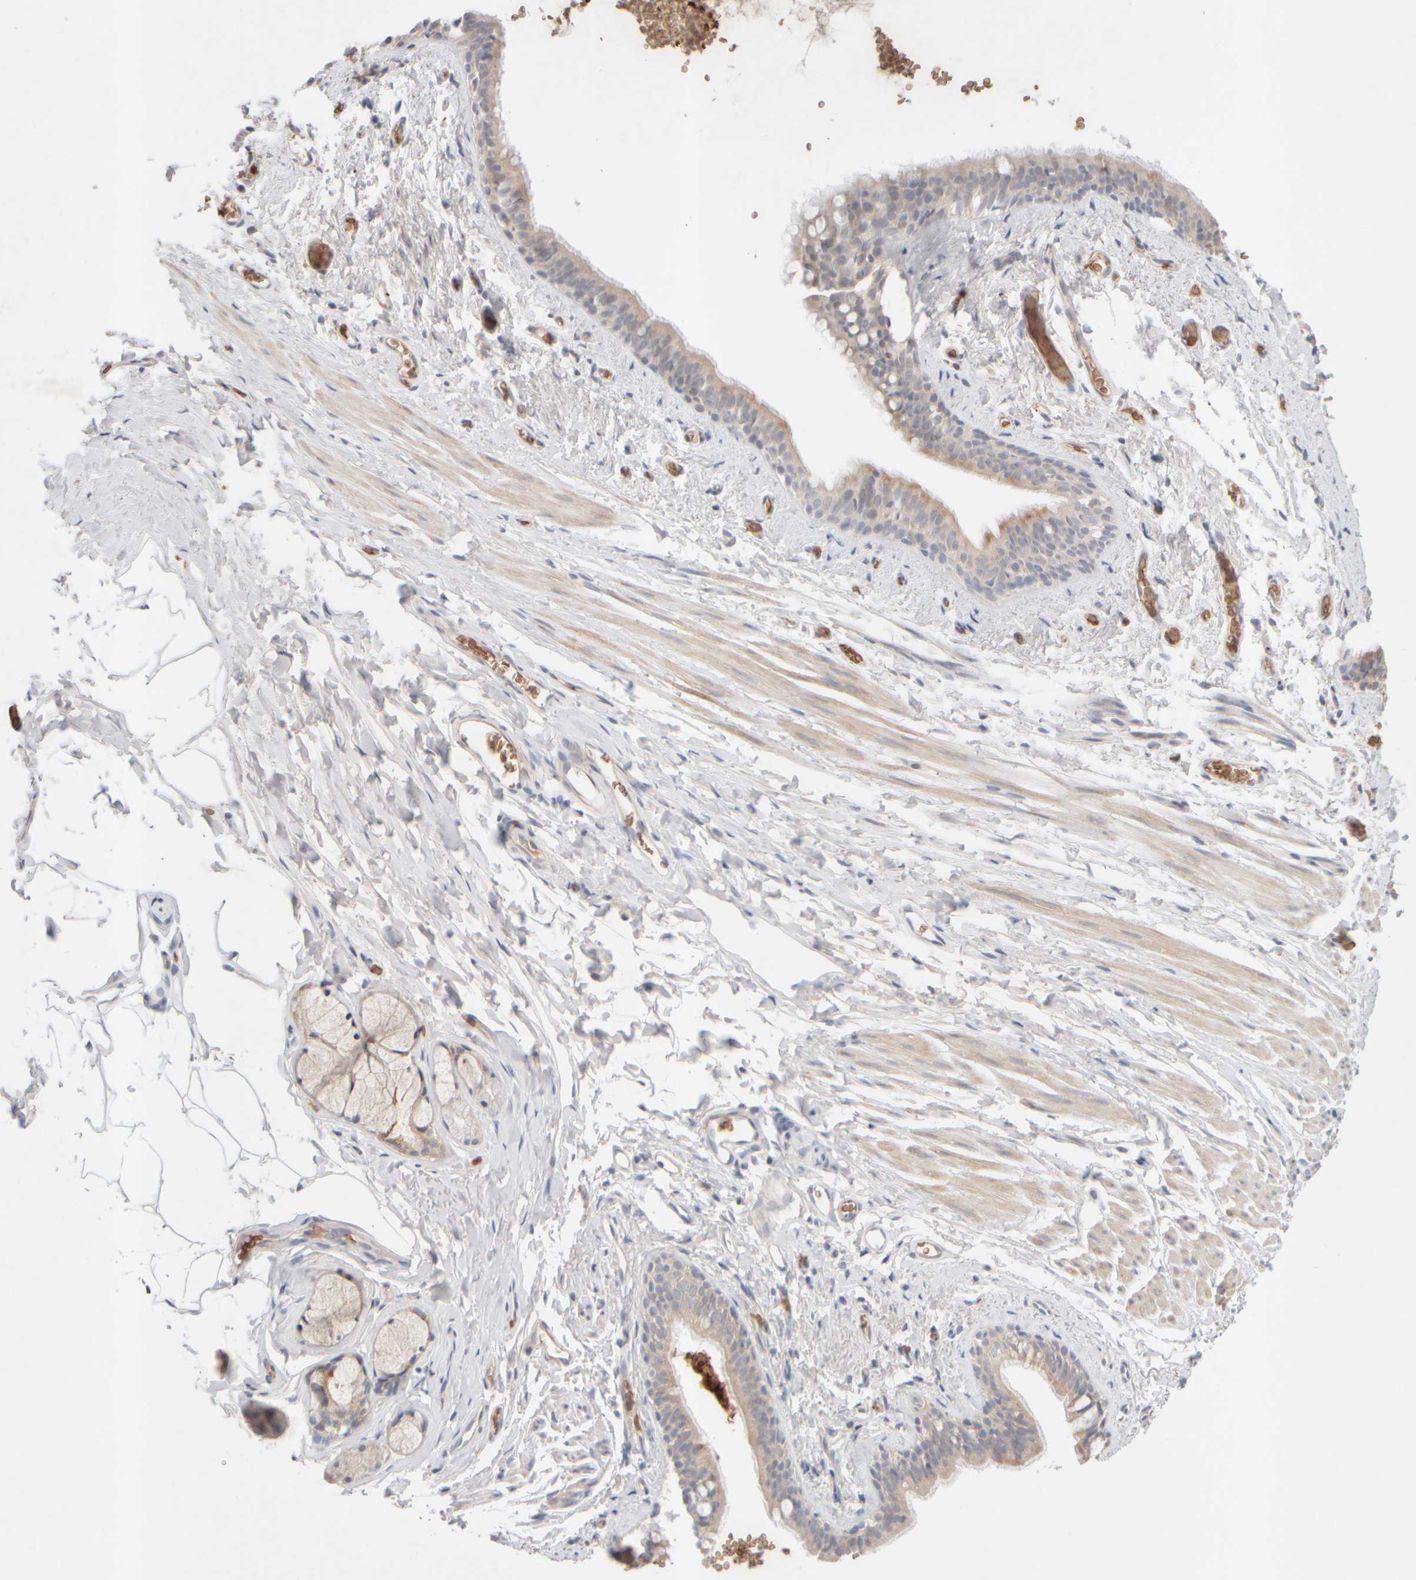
{"staining": {"intensity": "weak", "quantity": ">75%", "location": "cytoplasmic/membranous"}, "tissue": "bronchus", "cell_type": "Respiratory epithelial cells", "image_type": "normal", "snomed": [{"axis": "morphology", "description": "Normal tissue, NOS"}, {"axis": "topography", "description": "Cartilage tissue"}, {"axis": "topography", "description": "Bronchus"}, {"axis": "topography", "description": "Lung"}], "caption": "Immunohistochemistry (IHC) image of benign bronchus: bronchus stained using IHC shows low levels of weak protein expression localized specifically in the cytoplasmic/membranous of respiratory epithelial cells, appearing as a cytoplasmic/membranous brown color.", "gene": "MST1", "patient": {"sex": "male", "age": 64}}